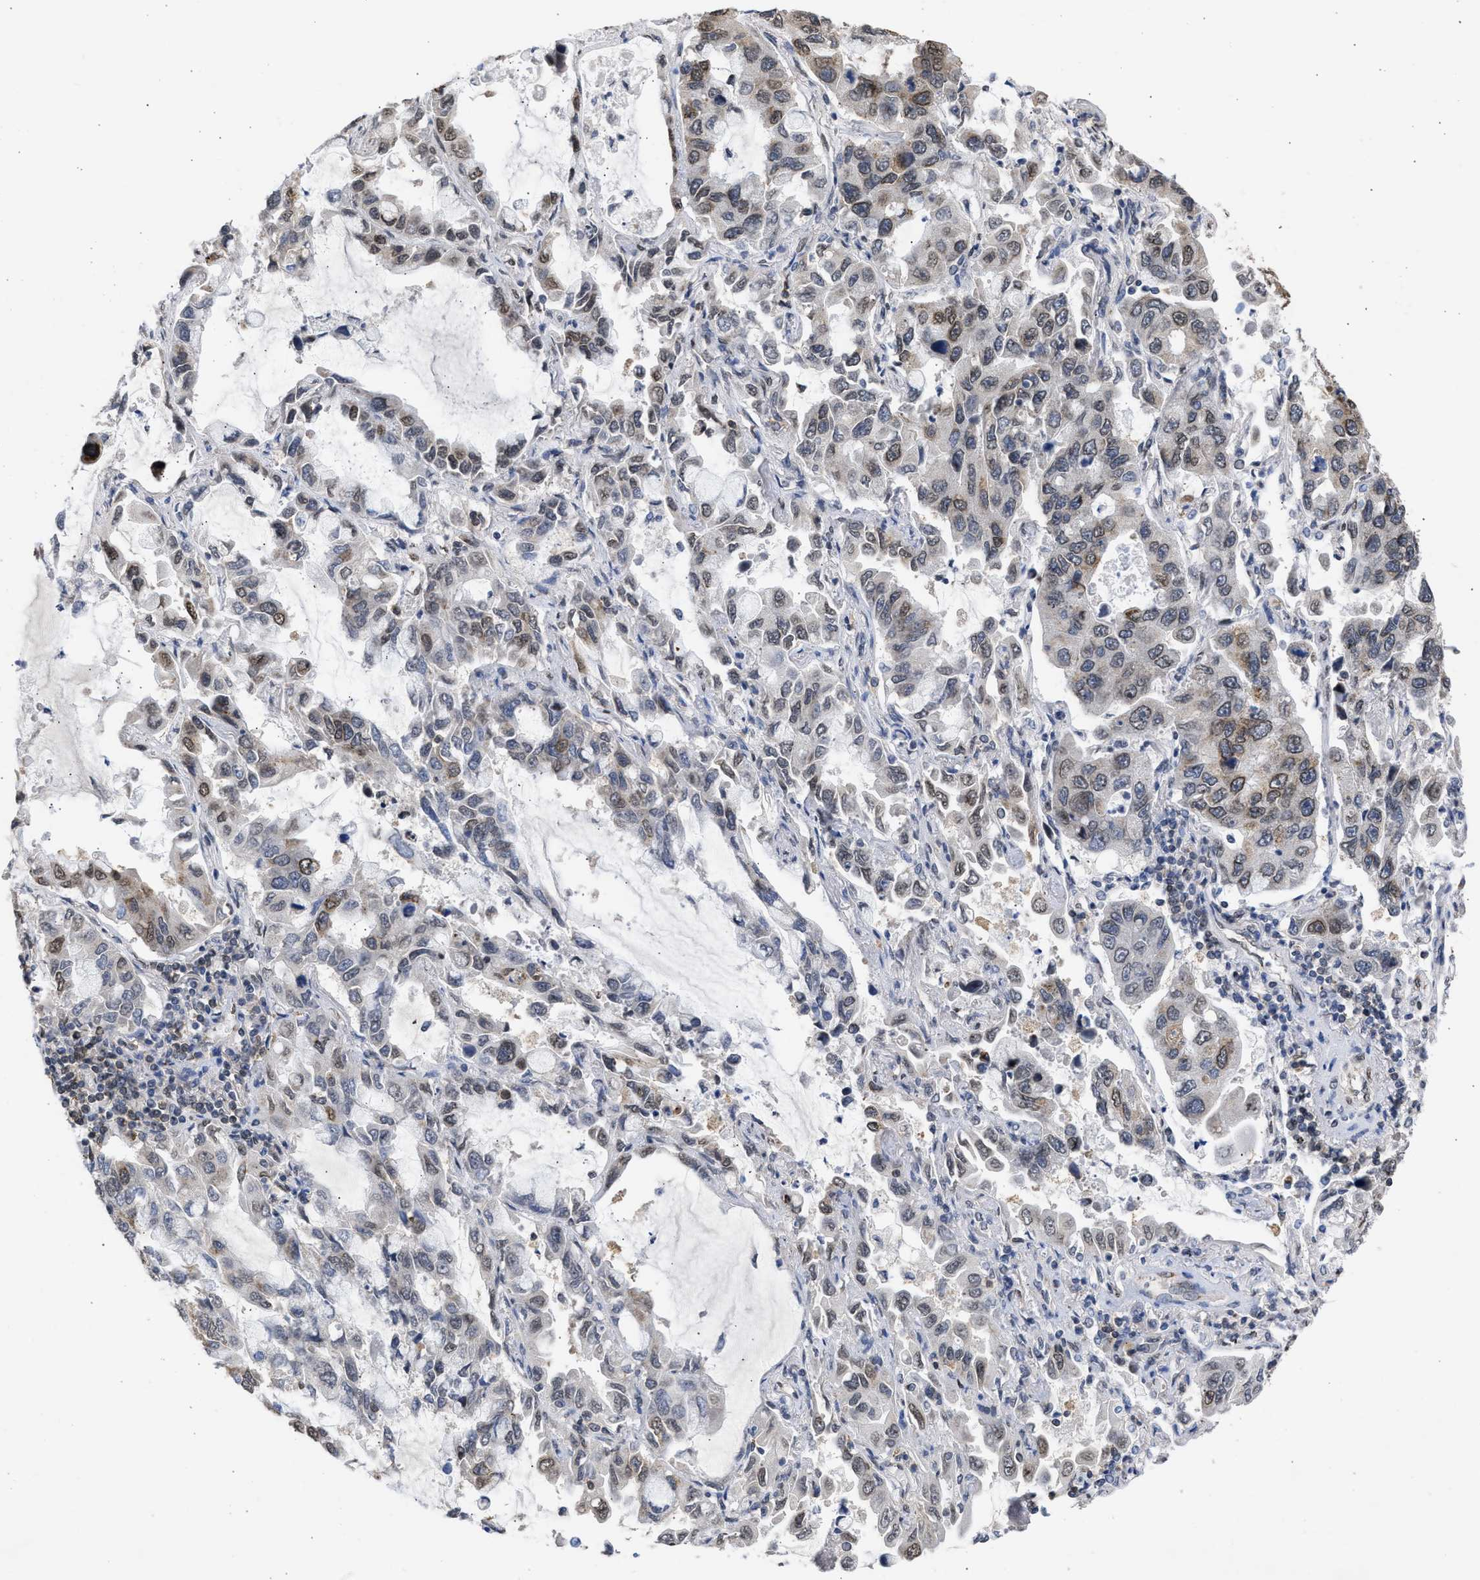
{"staining": {"intensity": "weak", "quantity": "<25%", "location": "cytoplasmic/membranous"}, "tissue": "lung cancer", "cell_type": "Tumor cells", "image_type": "cancer", "snomed": [{"axis": "morphology", "description": "Adenocarcinoma, NOS"}, {"axis": "topography", "description": "Lung"}], "caption": "IHC photomicrograph of human lung cancer stained for a protein (brown), which shows no staining in tumor cells.", "gene": "NUP35", "patient": {"sex": "male", "age": 64}}